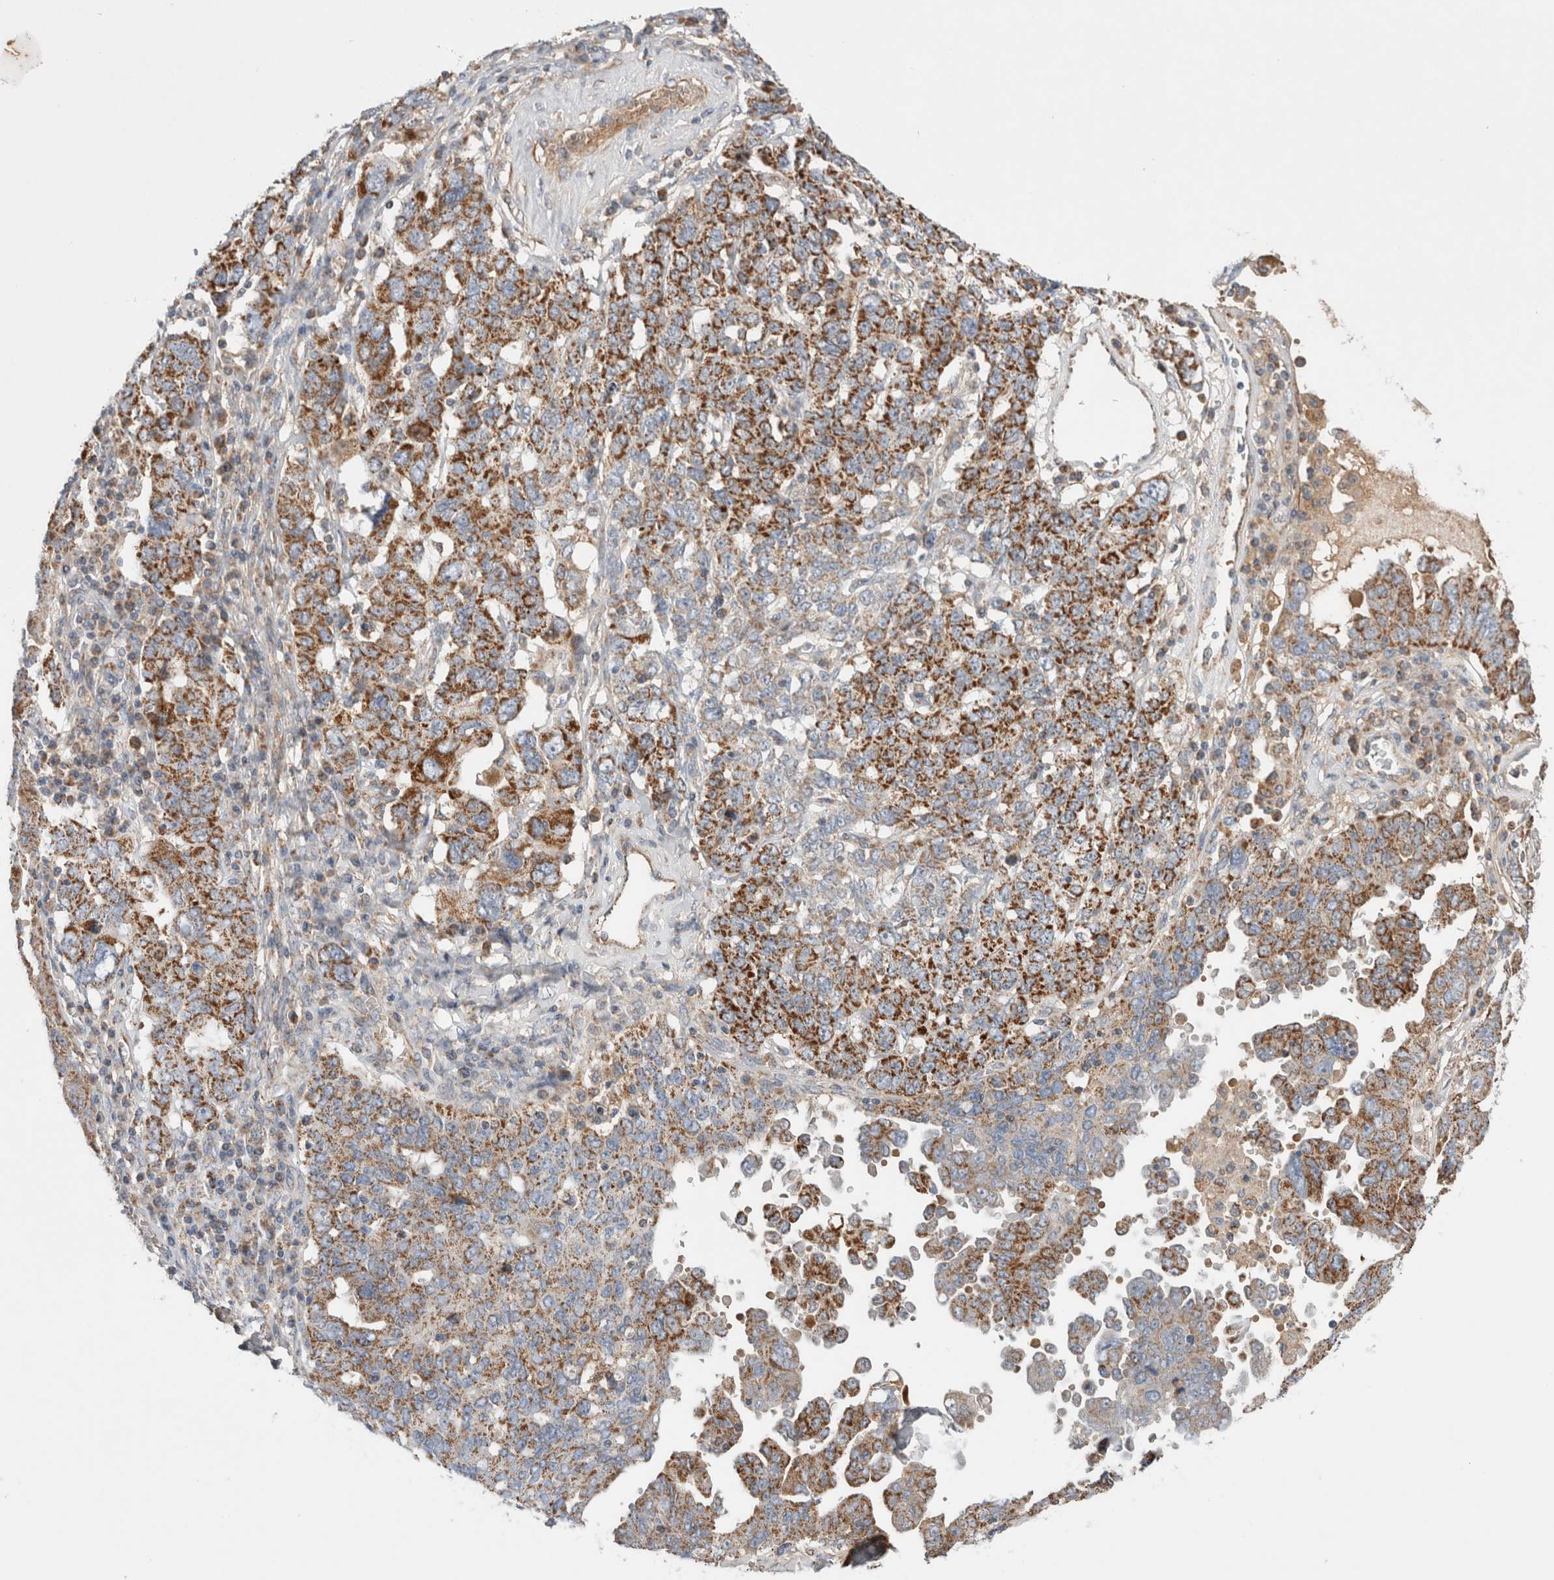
{"staining": {"intensity": "moderate", "quantity": "25%-75%", "location": "cytoplasmic/membranous"}, "tissue": "ovarian cancer", "cell_type": "Tumor cells", "image_type": "cancer", "snomed": [{"axis": "morphology", "description": "Carcinoma, endometroid"}, {"axis": "topography", "description": "Ovary"}], "caption": "Protein staining exhibits moderate cytoplasmic/membranous positivity in approximately 25%-75% of tumor cells in ovarian cancer.", "gene": "MRPS28", "patient": {"sex": "female", "age": 62}}